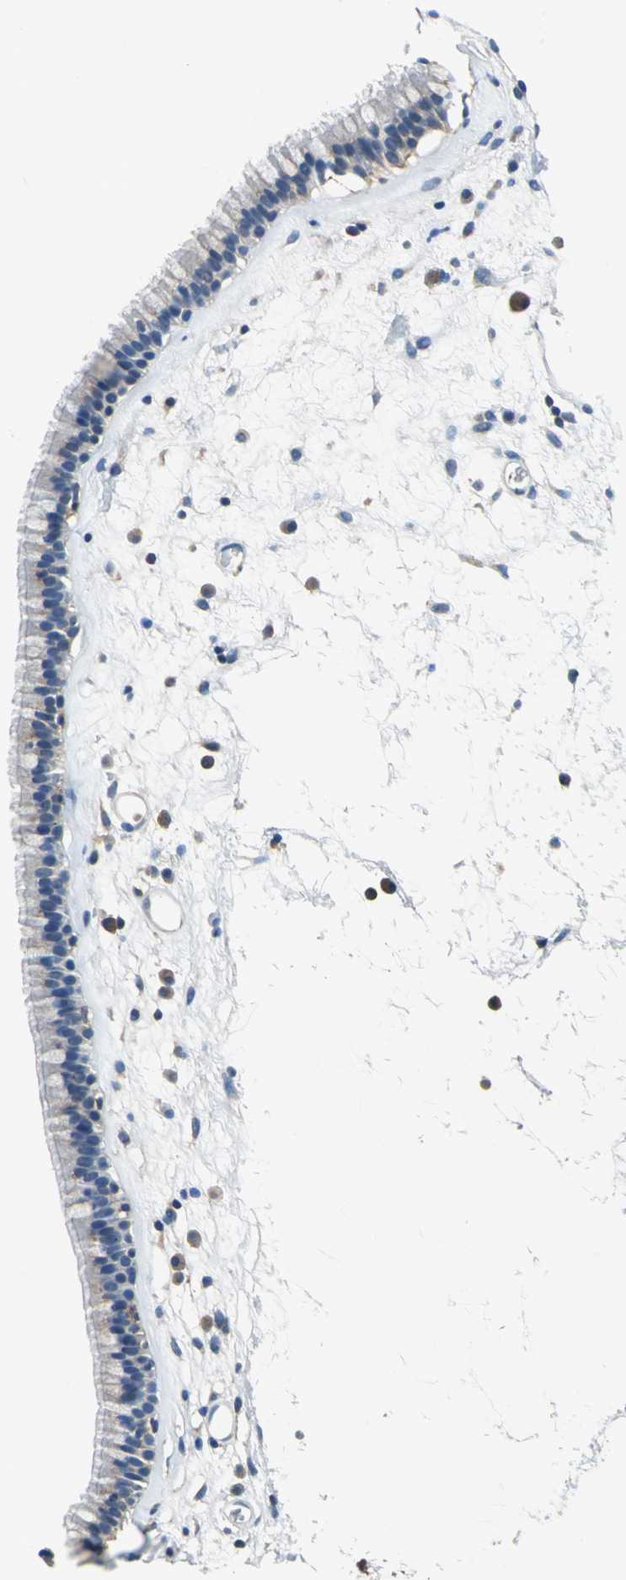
{"staining": {"intensity": "weak", "quantity": "25%-75%", "location": "cytoplasmic/membranous"}, "tissue": "nasopharynx", "cell_type": "Respiratory epithelial cells", "image_type": "normal", "snomed": [{"axis": "morphology", "description": "Normal tissue, NOS"}, {"axis": "morphology", "description": "Inflammation, NOS"}, {"axis": "topography", "description": "Nasopharynx"}], "caption": "This is a micrograph of immunohistochemistry (IHC) staining of normal nasopharynx, which shows weak expression in the cytoplasmic/membranous of respiratory epithelial cells.", "gene": "PRKCA", "patient": {"sex": "male", "age": 48}}